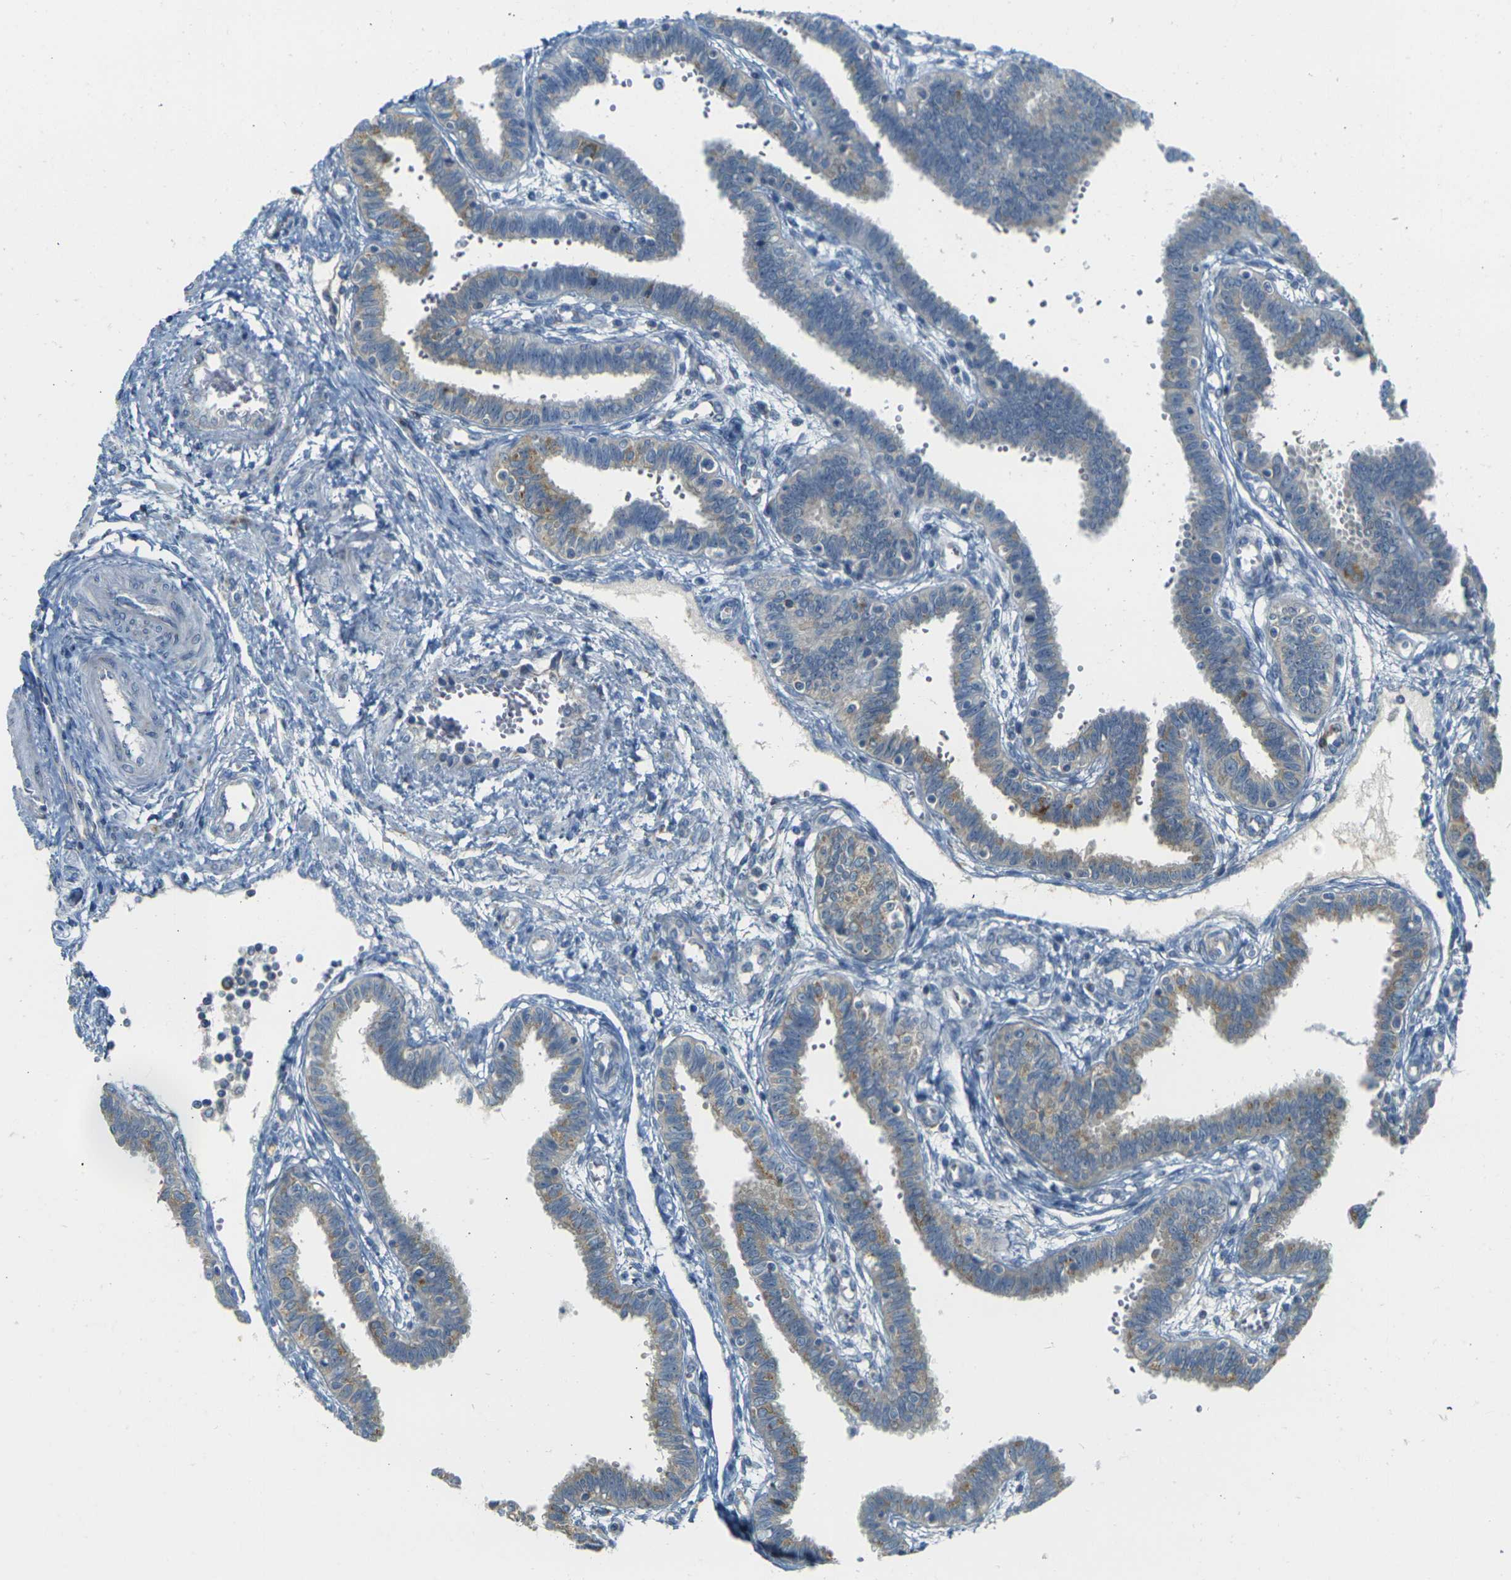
{"staining": {"intensity": "moderate", "quantity": "25%-75%", "location": "cytoplasmic/membranous"}, "tissue": "fallopian tube", "cell_type": "Glandular cells", "image_type": "normal", "snomed": [{"axis": "morphology", "description": "Normal tissue, NOS"}, {"axis": "topography", "description": "Fallopian tube"}], "caption": "This micrograph exhibits IHC staining of benign human fallopian tube, with medium moderate cytoplasmic/membranous positivity in about 25%-75% of glandular cells.", "gene": "PARD6B", "patient": {"sex": "female", "age": 32}}